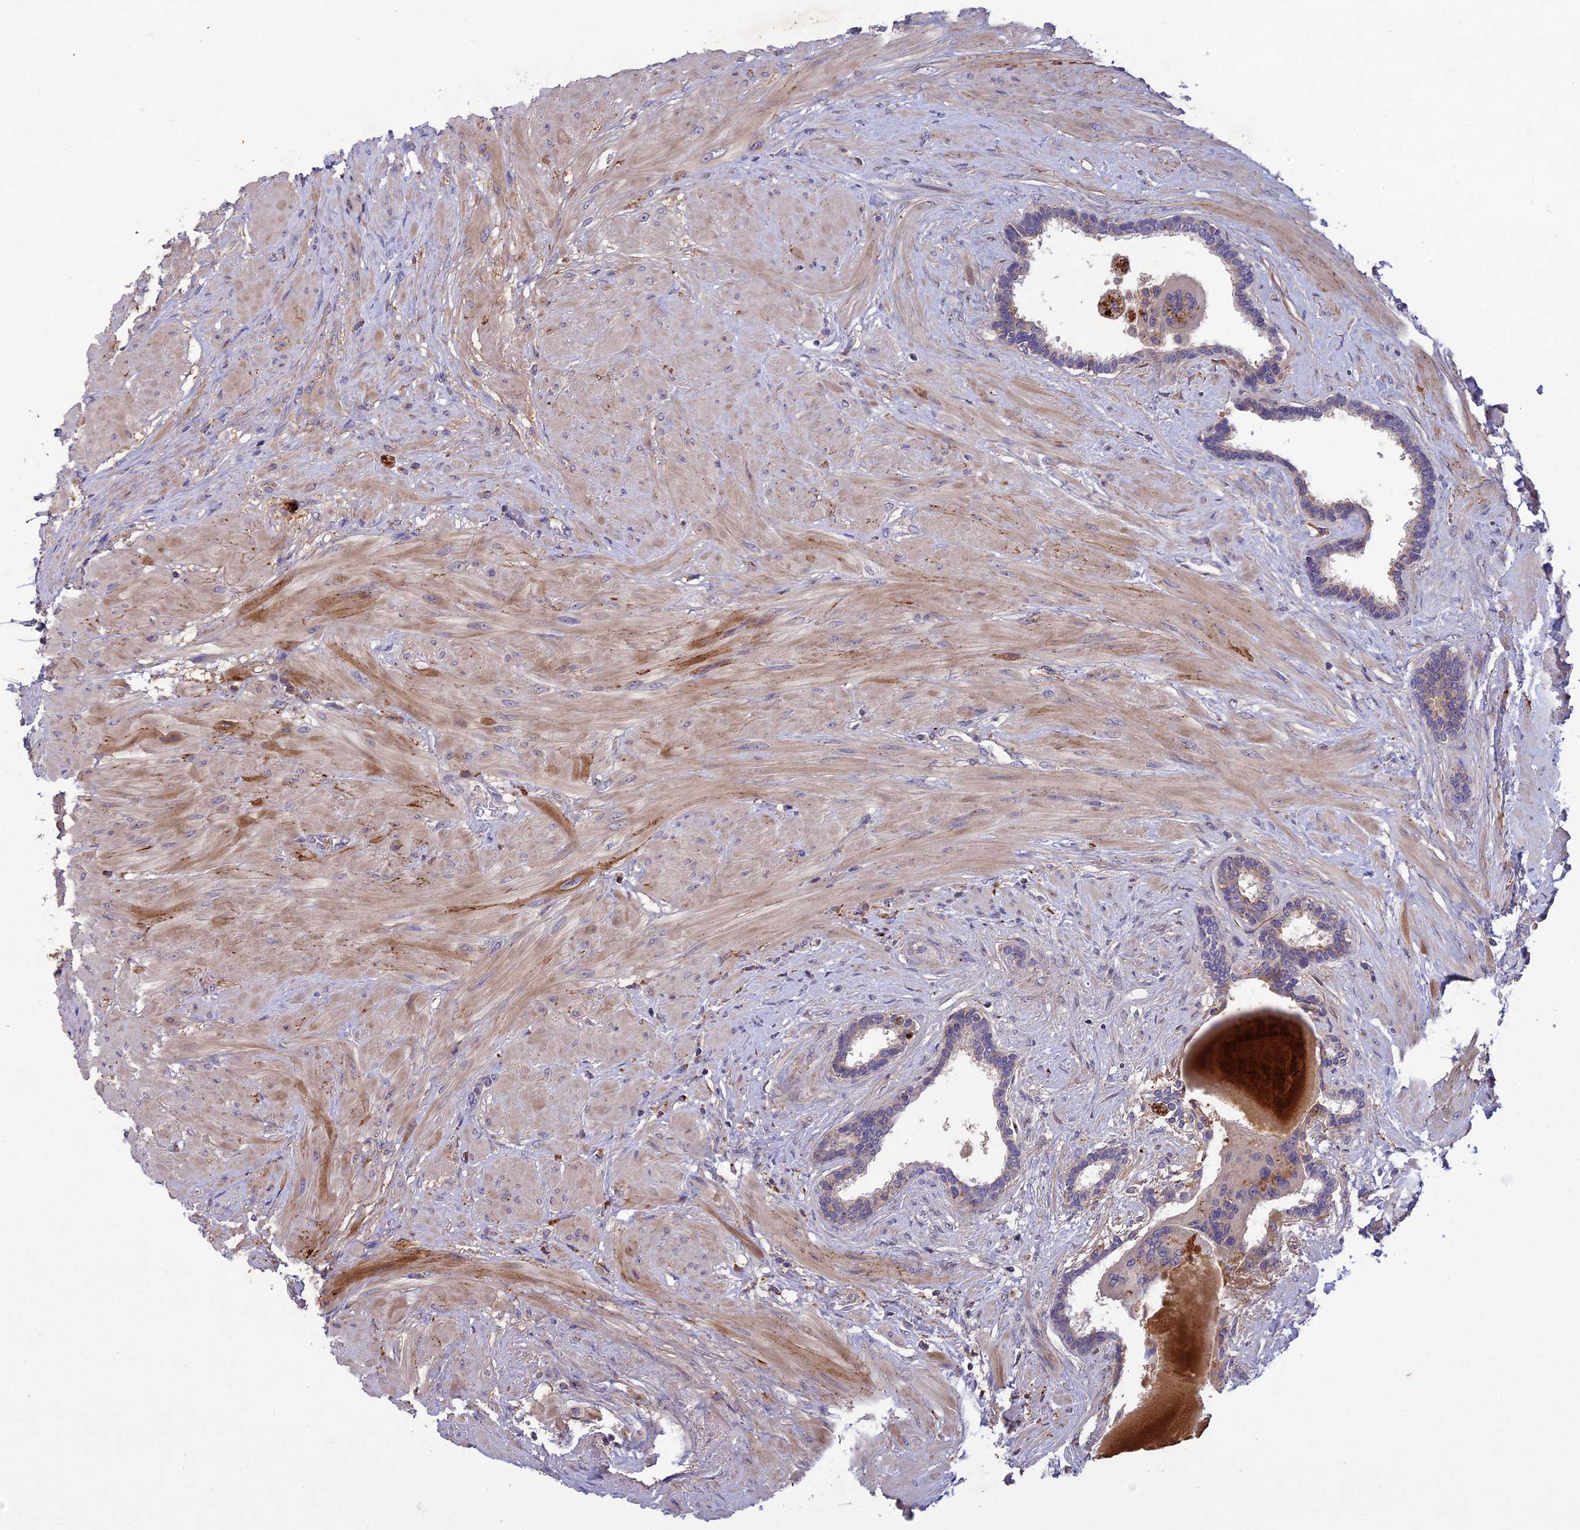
{"staining": {"intensity": "weak", "quantity": "<25%", "location": "cytoplasmic/membranous"}, "tissue": "prostate", "cell_type": "Glandular cells", "image_type": "normal", "snomed": [{"axis": "morphology", "description": "Normal tissue, NOS"}, {"axis": "topography", "description": "Prostate"}], "caption": "High magnification brightfield microscopy of benign prostate stained with DAB (brown) and counterstained with hematoxylin (blue): glandular cells show no significant positivity. Nuclei are stained in blue.", "gene": "ADO", "patient": {"sex": "male", "age": 48}}